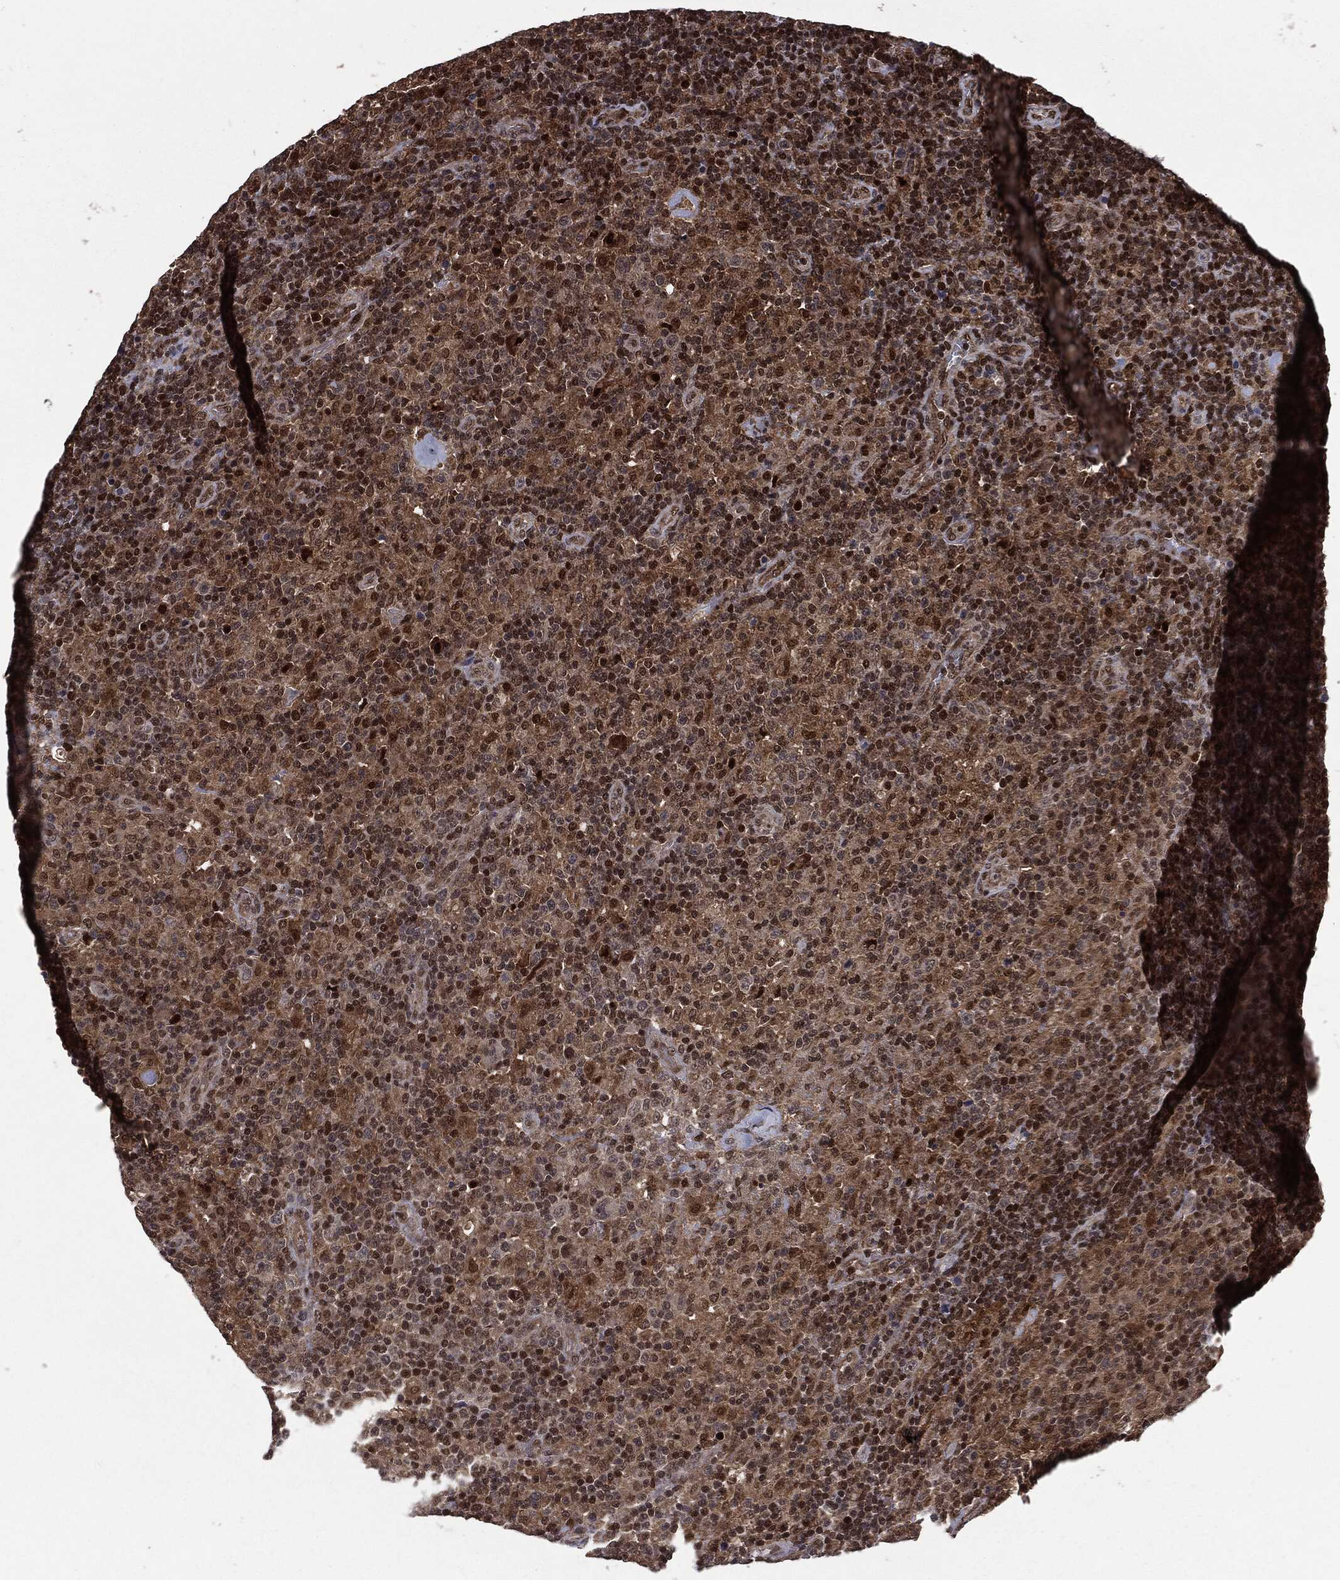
{"staining": {"intensity": "negative", "quantity": "none", "location": "none"}, "tissue": "lymphoma", "cell_type": "Tumor cells", "image_type": "cancer", "snomed": [{"axis": "morphology", "description": "Hodgkin's disease, NOS"}, {"axis": "topography", "description": "Lymph node"}], "caption": "Immunohistochemical staining of lymphoma reveals no significant positivity in tumor cells.", "gene": "PTPA", "patient": {"sex": "male", "age": 70}}